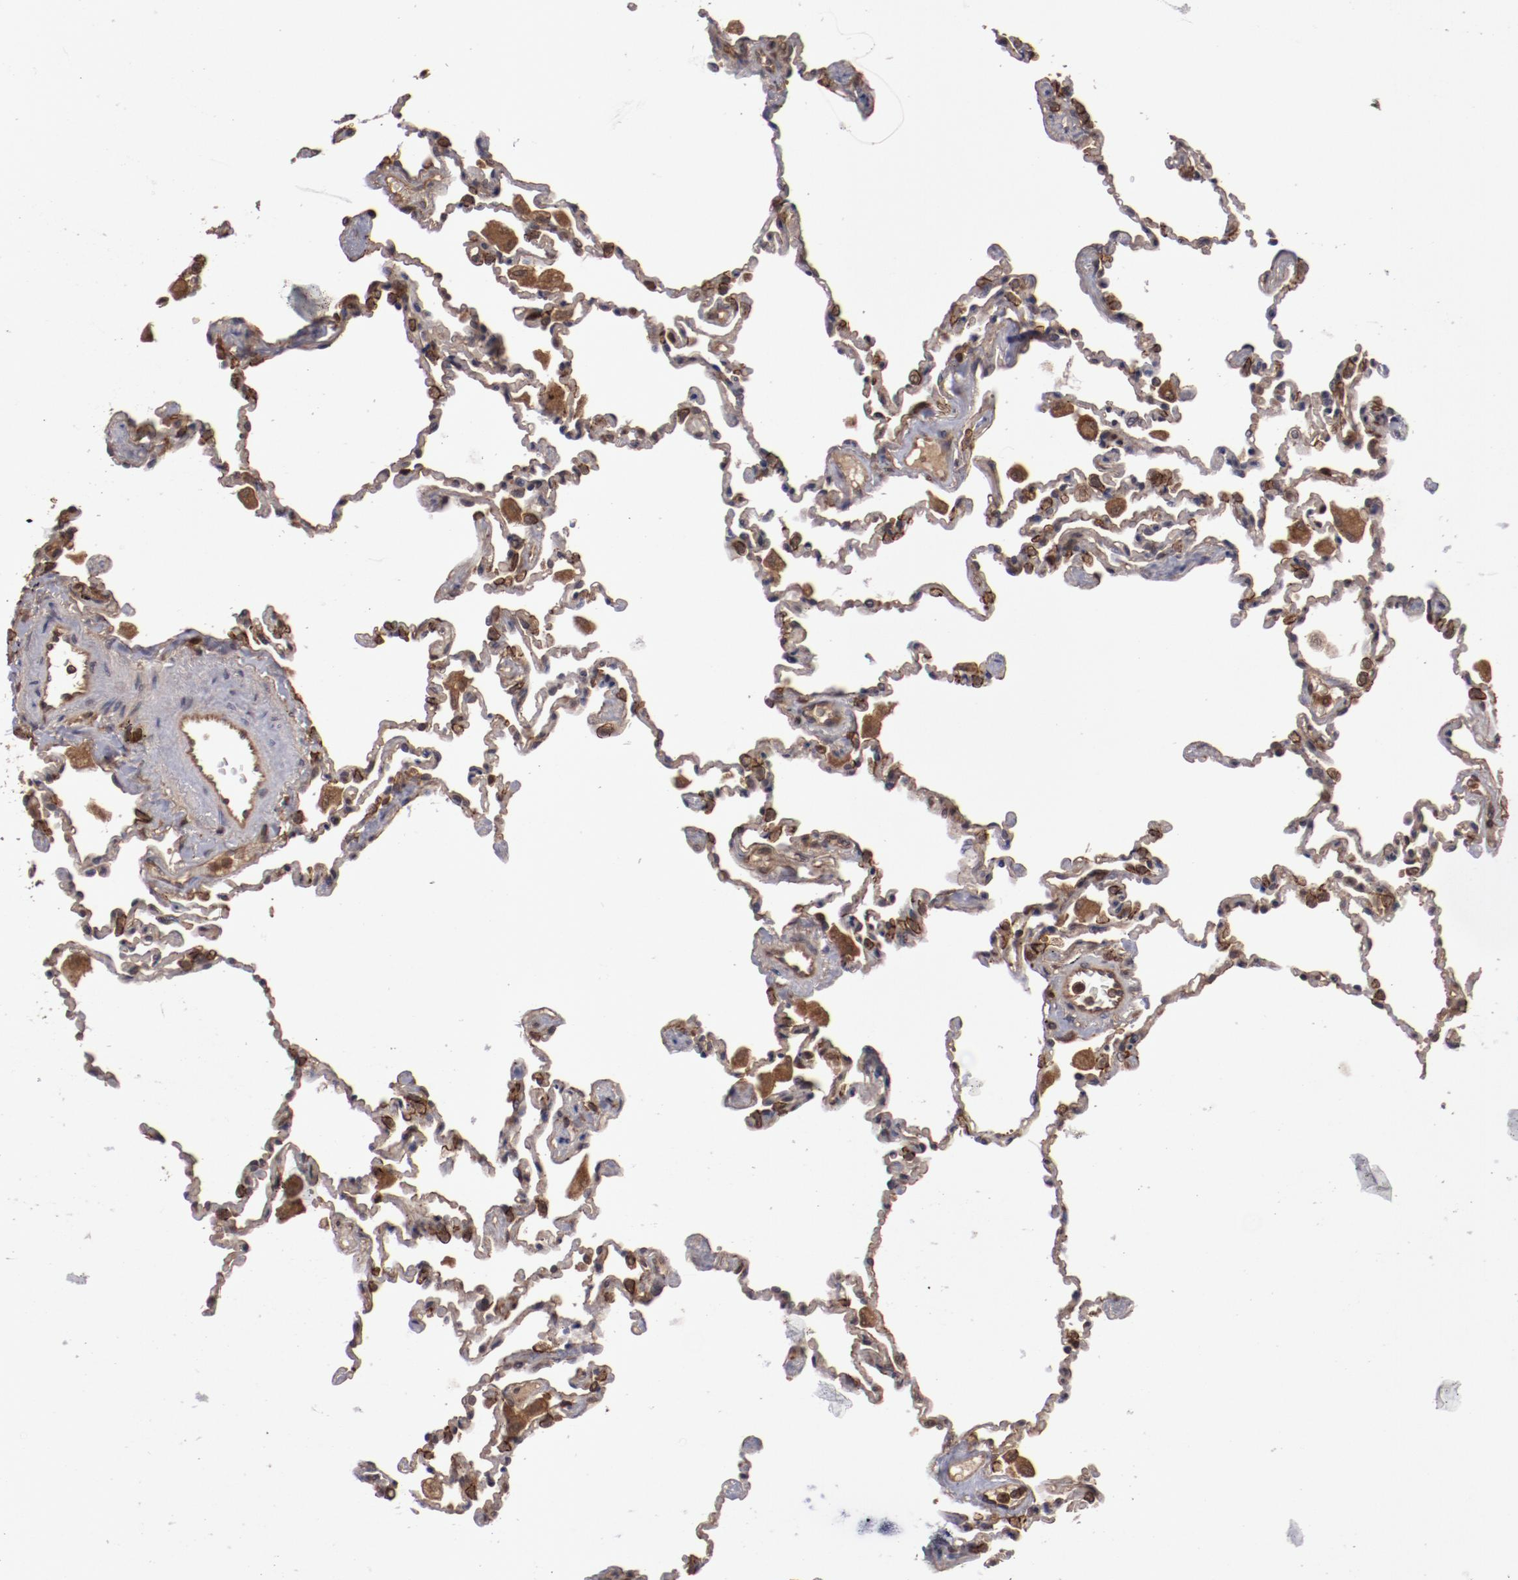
{"staining": {"intensity": "weak", "quantity": "<25%", "location": "cytoplasmic/membranous"}, "tissue": "lung", "cell_type": "Alveolar cells", "image_type": "normal", "snomed": [{"axis": "morphology", "description": "Normal tissue, NOS"}, {"axis": "topography", "description": "Lung"}], "caption": "The immunohistochemistry image has no significant positivity in alveolar cells of lung.", "gene": "RPS6KA6", "patient": {"sex": "male", "age": 59}}